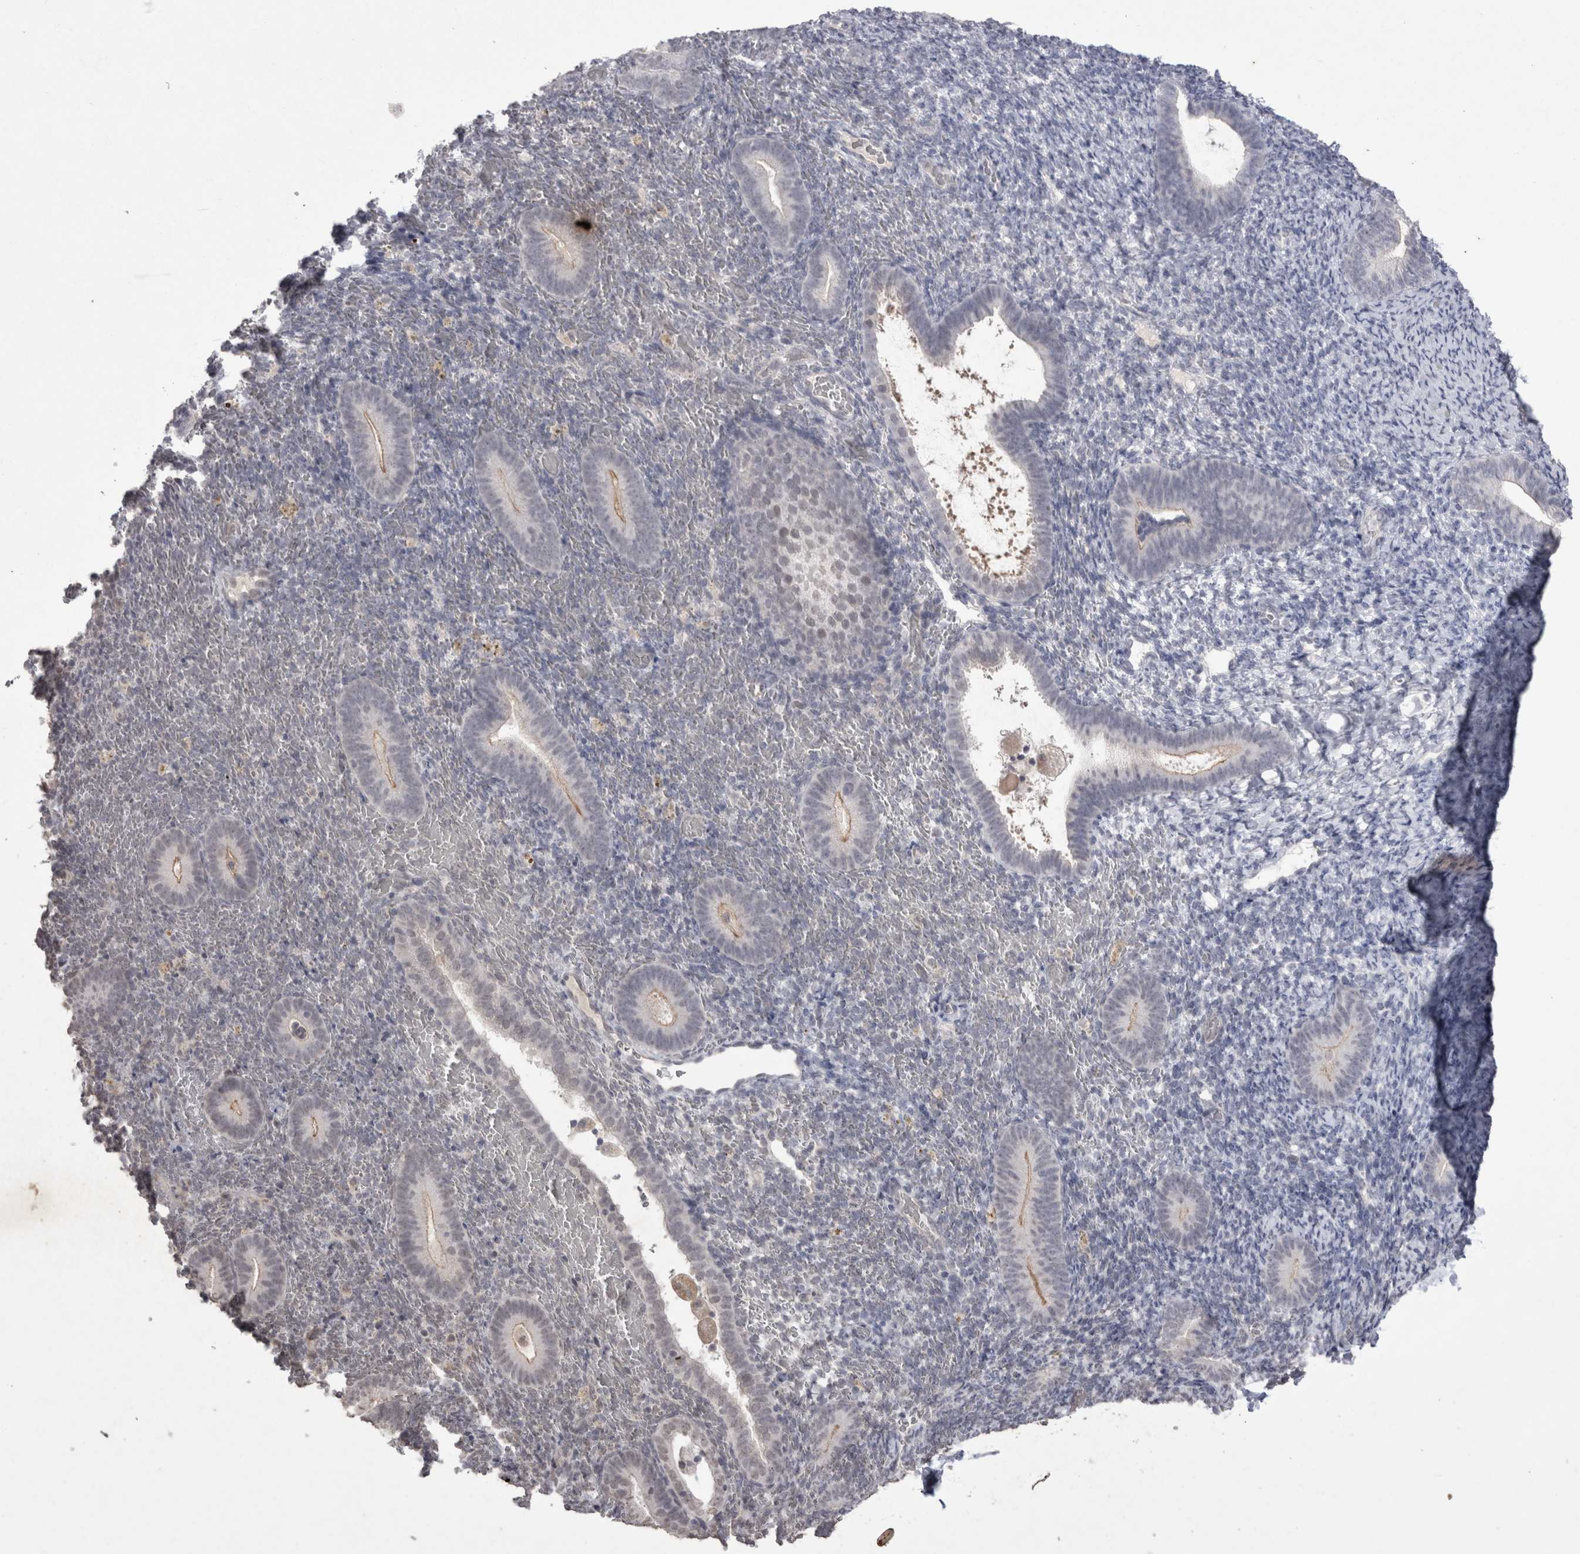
{"staining": {"intensity": "negative", "quantity": "none", "location": "none"}, "tissue": "endometrium", "cell_type": "Cells in endometrial stroma", "image_type": "normal", "snomed": [{"axis": "morphology", "description": "Normal tissue, NOS"}, {"axis": "topography", "description": "Endometrium"}], "caption": "An immunohistochemistry (IHC) photomicrograph of unremarkable endometrium is shown. There is no staining in cells in endometrial stroma of endometrium. The staining was performed using DAB to visualize the protein expression in brown, while the nuclei were stained in blue with hematoxylin (Magnification: 20x).", "gene": "DDX4", "patient": {"sex": "female", "age": 51}}